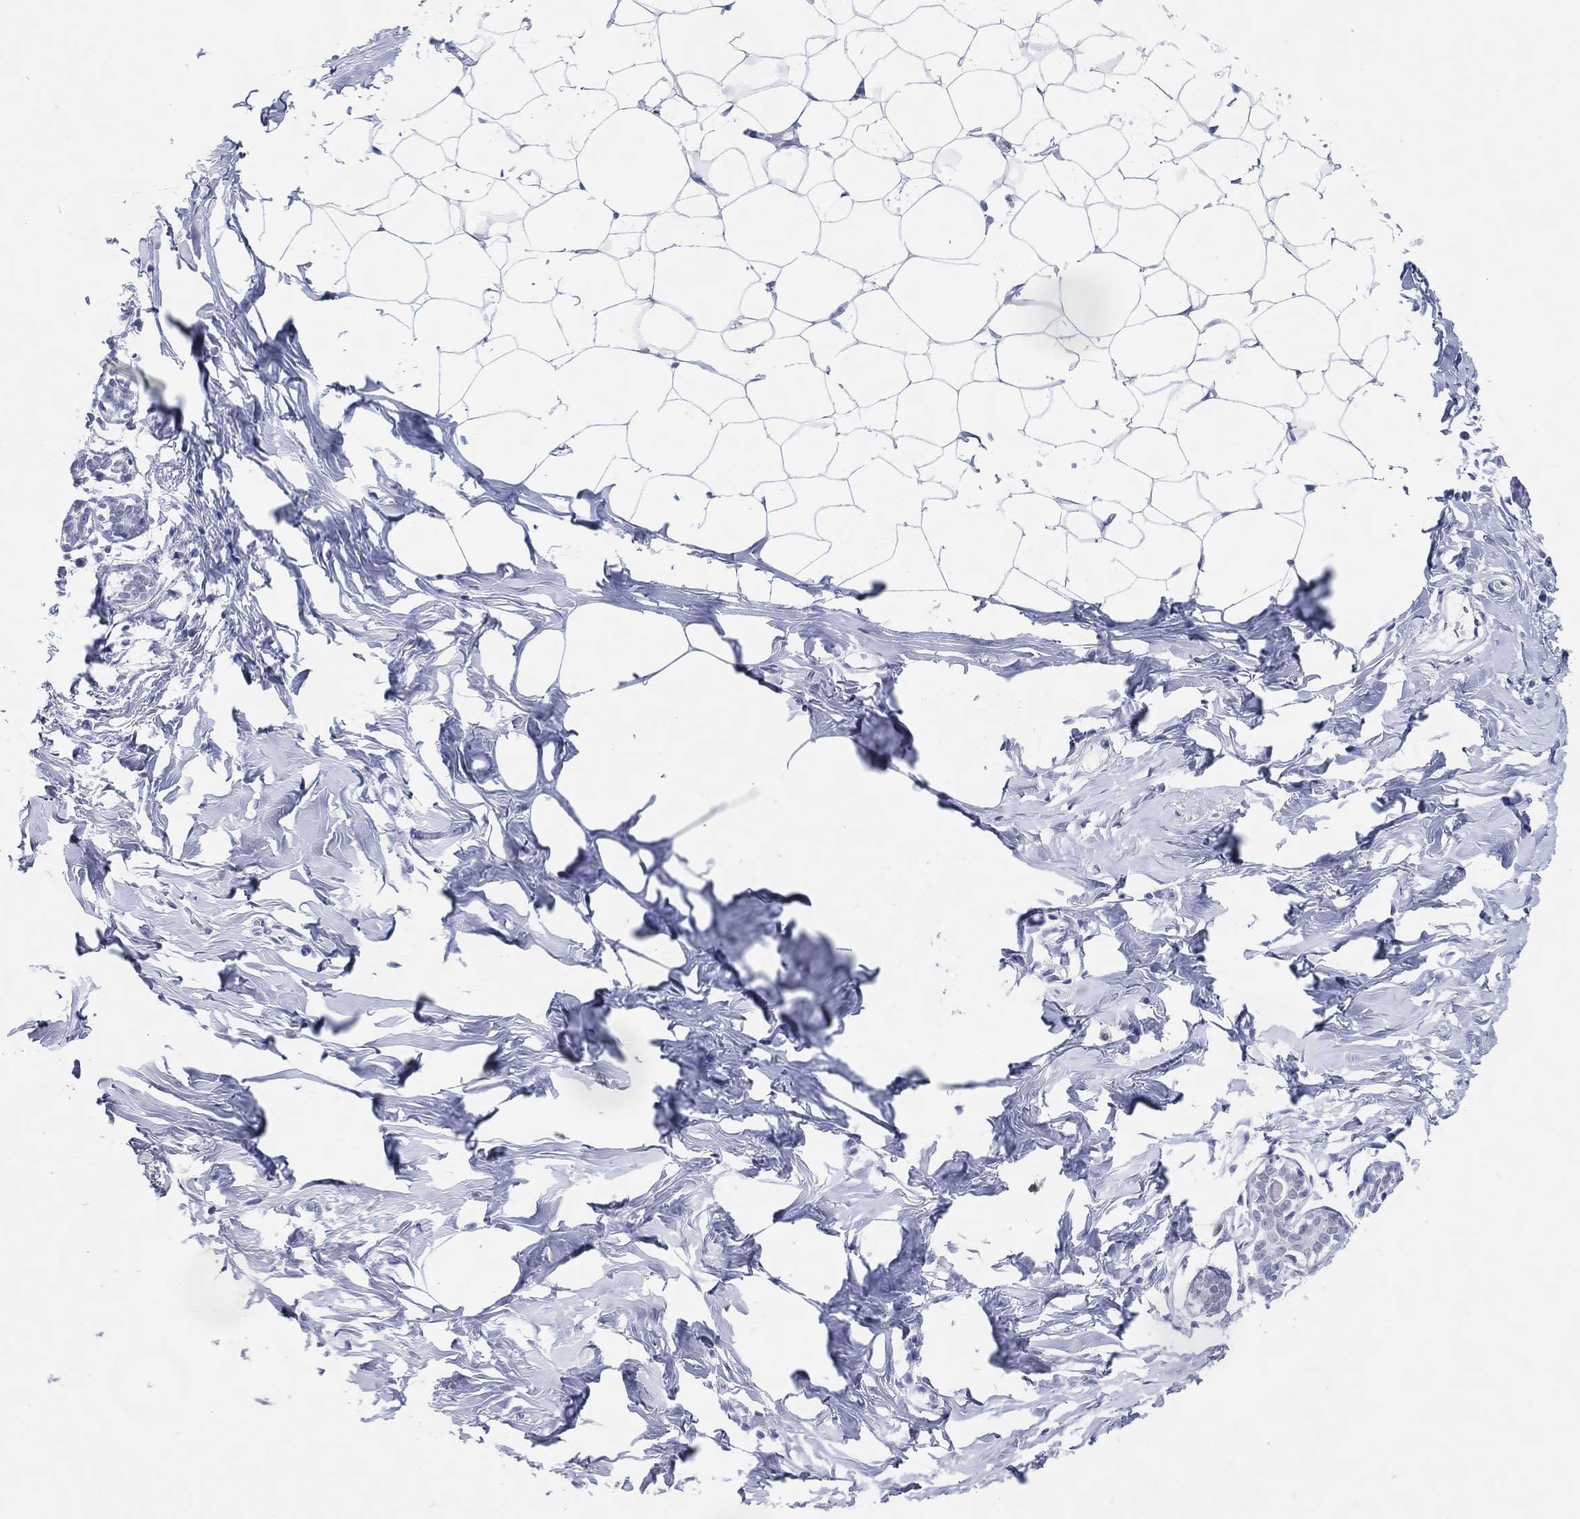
{"staining": {"intensity": "negative", "quantity": "none", "location": "none"}, "tissue": "breast", "cell_type": "Adipocytes", "image_type": "normal", "snomed": [{"axis": "morphology", "description": "Normal tissue, NOS"}, {"axis": "morphology", "description": "Lobular carcinoma, in situ"}, {"axis": "topography", "description": "Breast"}], "caption": "Adipocytes are negative for brown protein staining in unremarkable breast. (DAB immunohistochemistry, high magnification).", "gene": "CFAP58", "patient": {"sex": "female", "age": 35}}